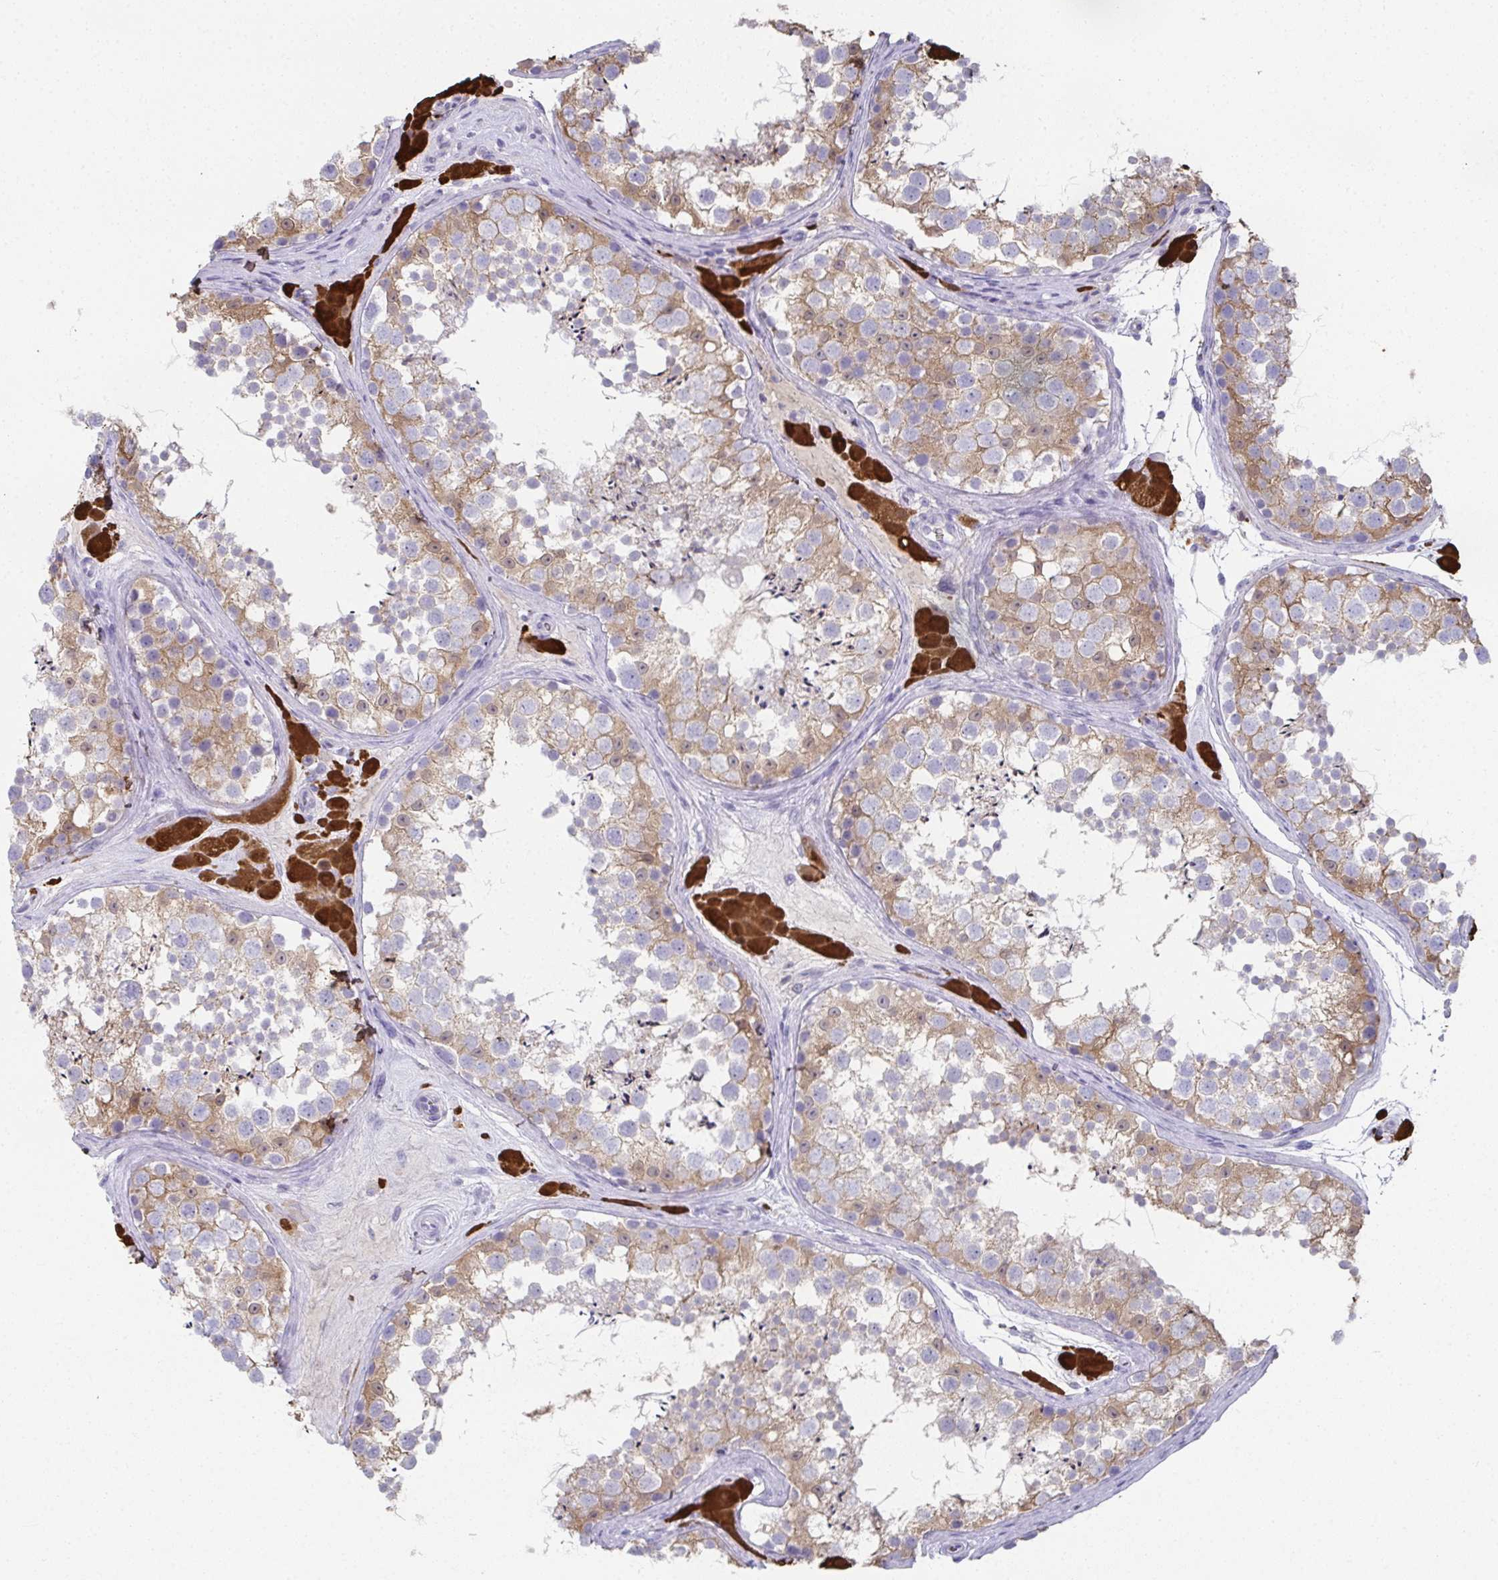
{"staining": {"intensity": "weak", "quantity": "25%-75%", "location": "cytoplasmic/membranous"}, "tissue": "testis", "cell_type": "Cells in seminiferous ducts", "image_type": "normal", "snomed": [{"axis": "morphology", "description": "Normal tissue, NOS"}, {"axis": "topography", "description": "Testis"}], "caption": "This photomicrograph reveals unremarkable testis stained with IHC to label a protein in brown. The cytoplasmic/membranous of cells in seminiferous ducts show weak positivity for the protein. Nuclei are counter-stained blue.", "gene": "RBP1", "patient": {"sex": "male", "age": 41}}